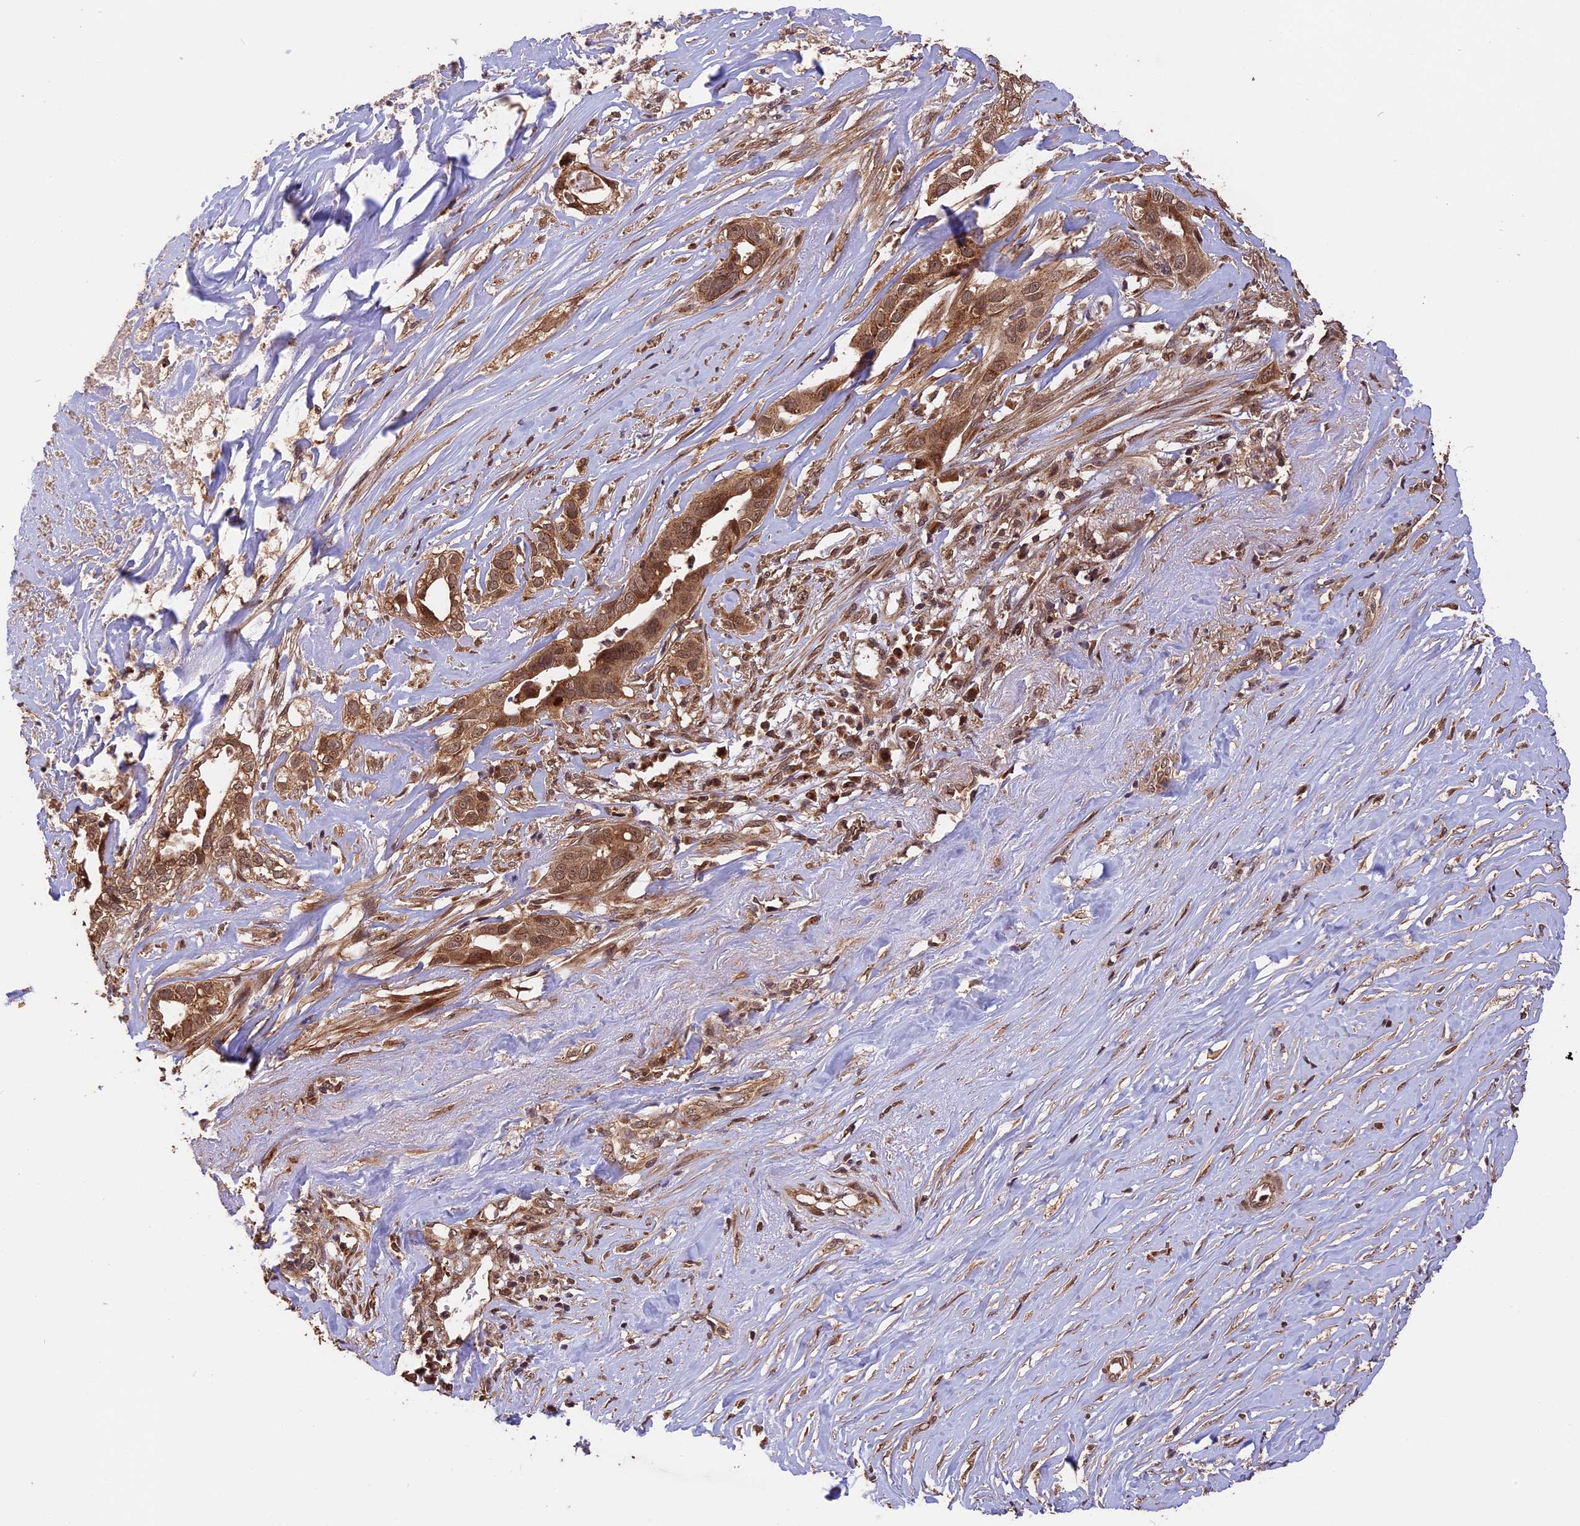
{"staining": {"intensity": "moderate", "quantity": ">75%", "location": "cytoplasmic/membranous,nuclear"}, "tissue": "liver cancer", "cell_type": "Tumor cells", "image_type": "cancer", "snomed": [{"axis": "morphology", "description": "Cholangiocarcinoma"}, {"axis": "topography", "description": "Liver"}], "caption": "Brown immunohistochemical staining in human liver cholangiocarcinoma displays moderate cytoplasmic/membranous and nuclear staining in approximately >75% of tumor cells.", "gene": "ESCO1", "patient": {"sex": "female", "age": 79}}